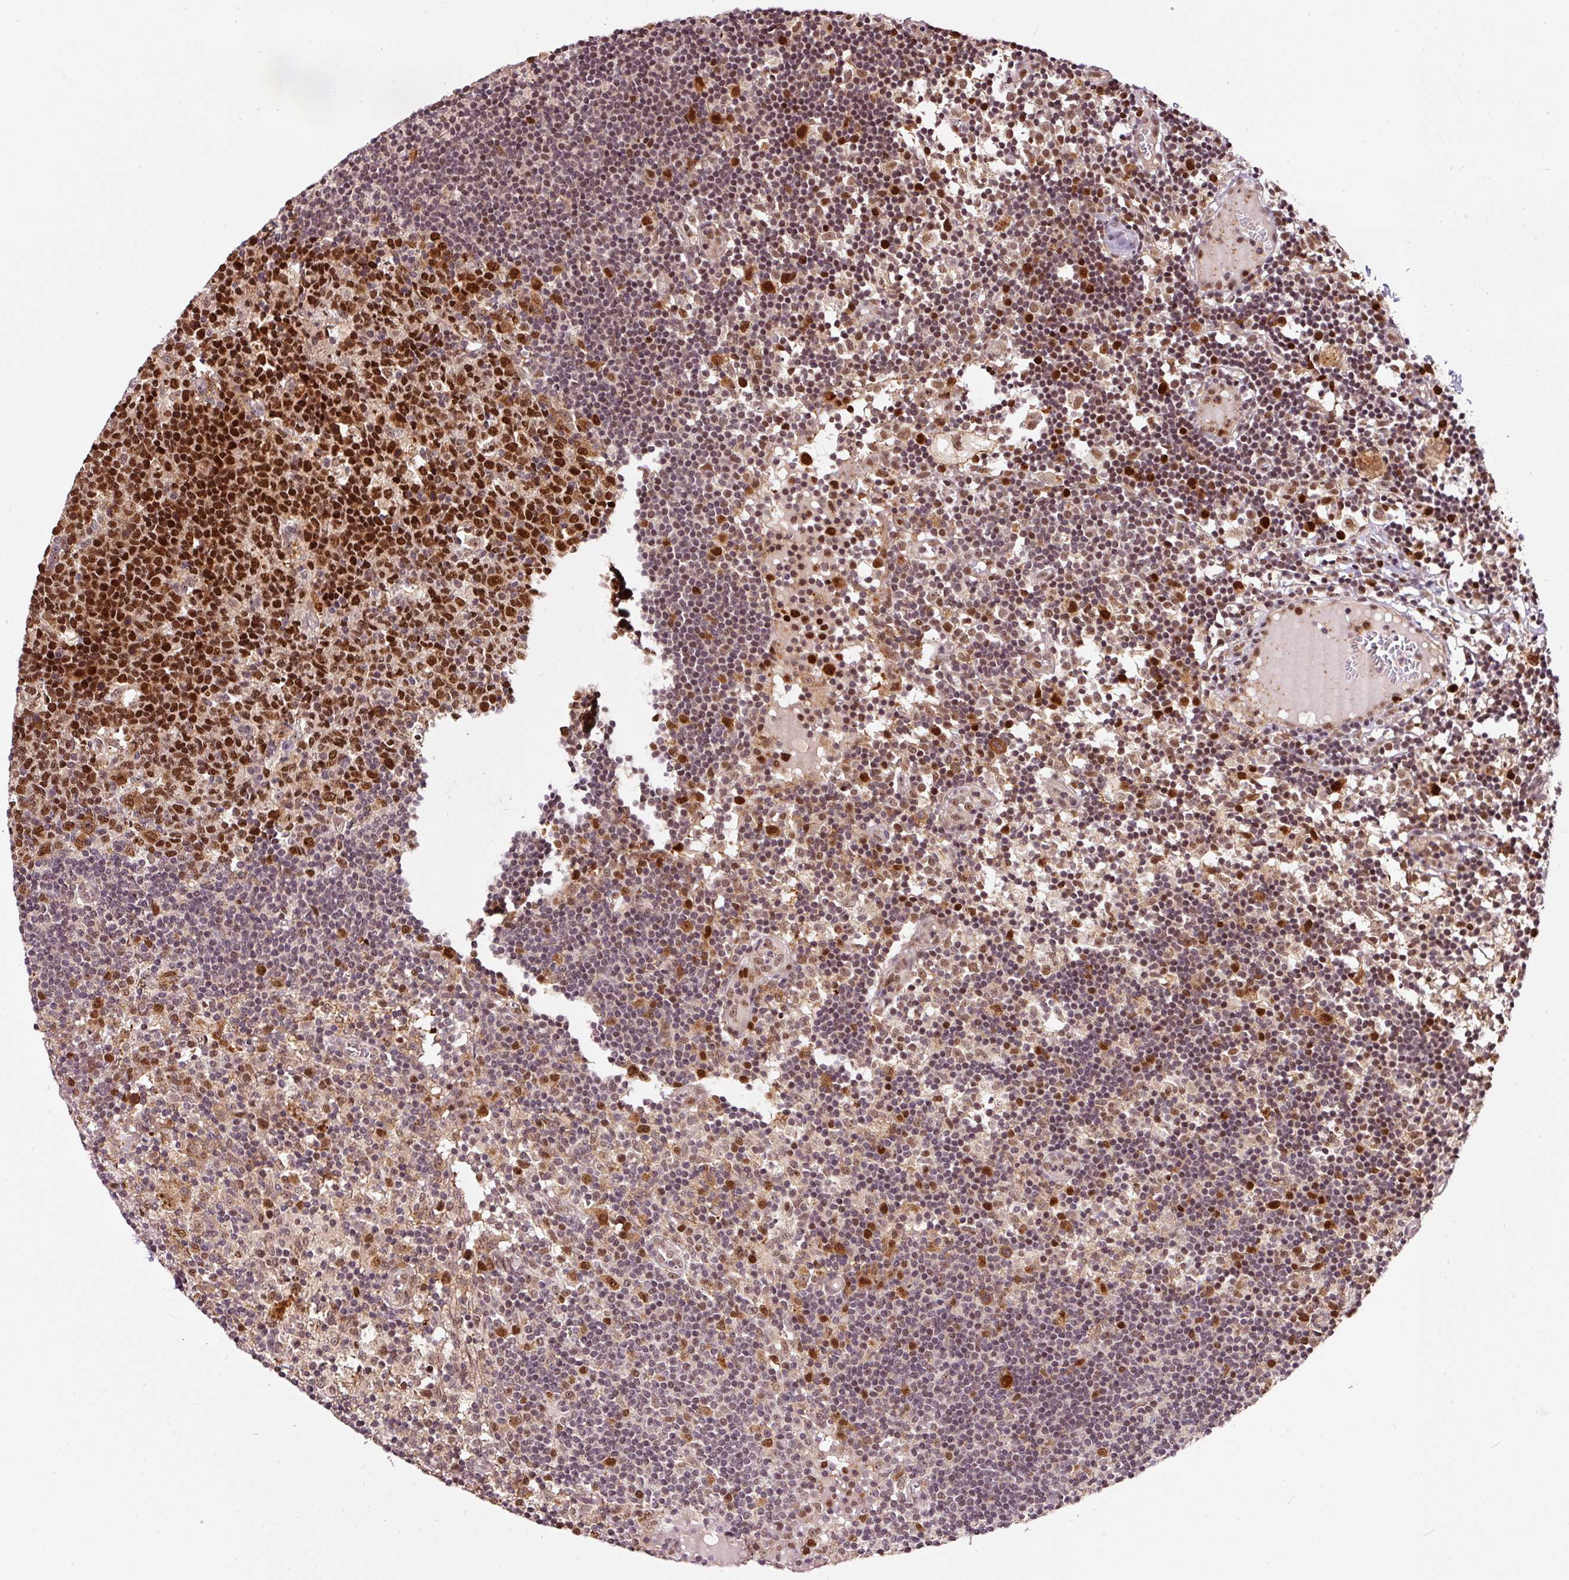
{"staining": {"intensity": "strong", "quantity": ">75%", "location": "nuclear"}, "tissue": "lymph node", "cell_type": "Germinal center cells", "image_type": "normal", "snomed": [{"axis": "morphology", "description": "Normal tissue, NOS"}, {"axis": "topography", "description": "Lymph node"}], "caption": "A high amount of strong nuclear staining is seen in approximately >75% of germinal center cells in unremarkable lymph node.", "gene": "RFC4", "patient": {"sex": "female", "age": 45}}